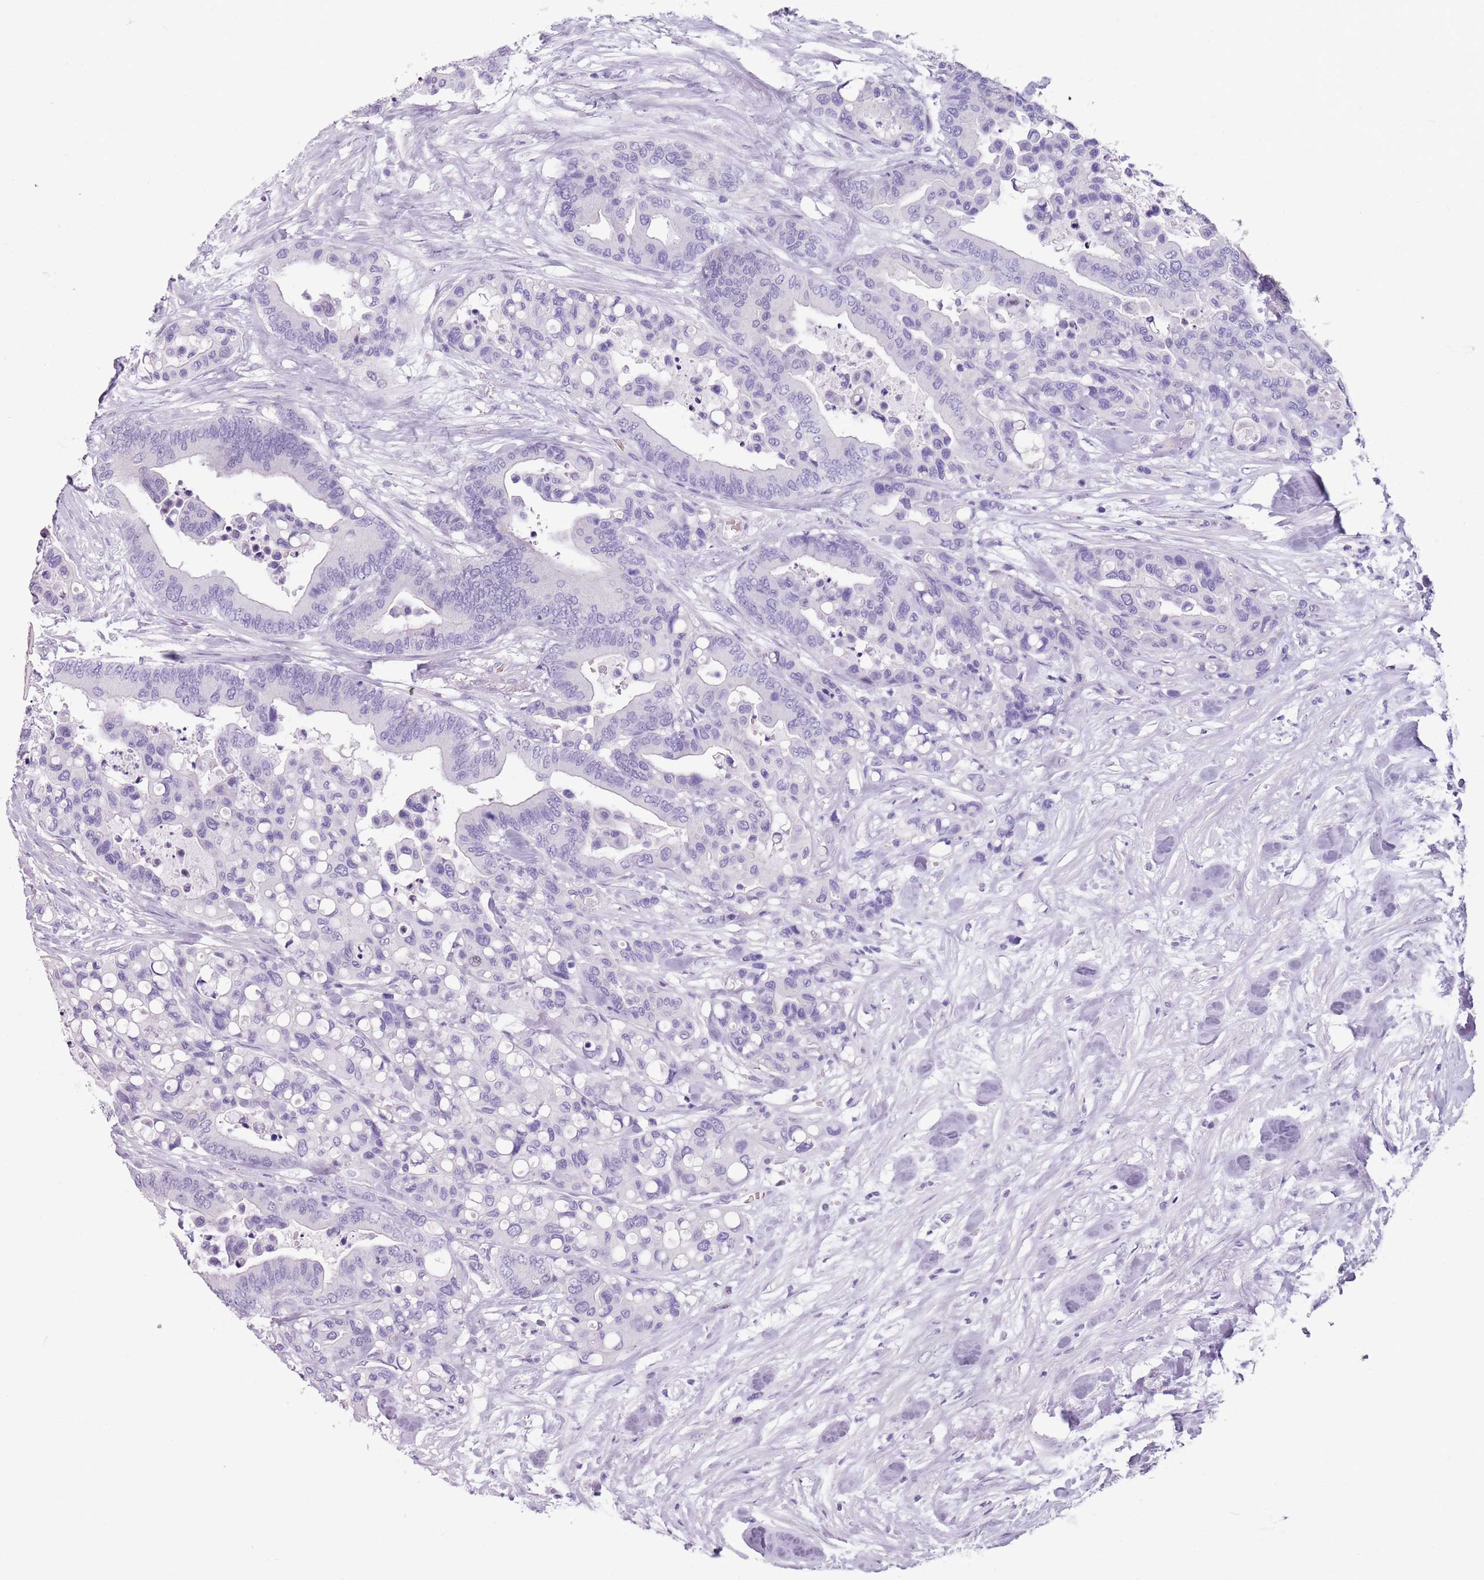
{"staining": {"intensity": "negative", "quantity": "none", "location": "none"}, "tissue": "colorectal cancer", "cell_type": "Tumor cells", "image_type": "cancer", "snomed": [{"axis": "morphology", "description": "Adenocarcinoma, NOS"}, {"axis": "topography", "description": "Colon"}], "caption": "Immunohistochemistry of colorectal cancer exhibits no staining in tumor cells.", "gene": "SPESP1", "patient": {"sex": "male", "age": 82}}